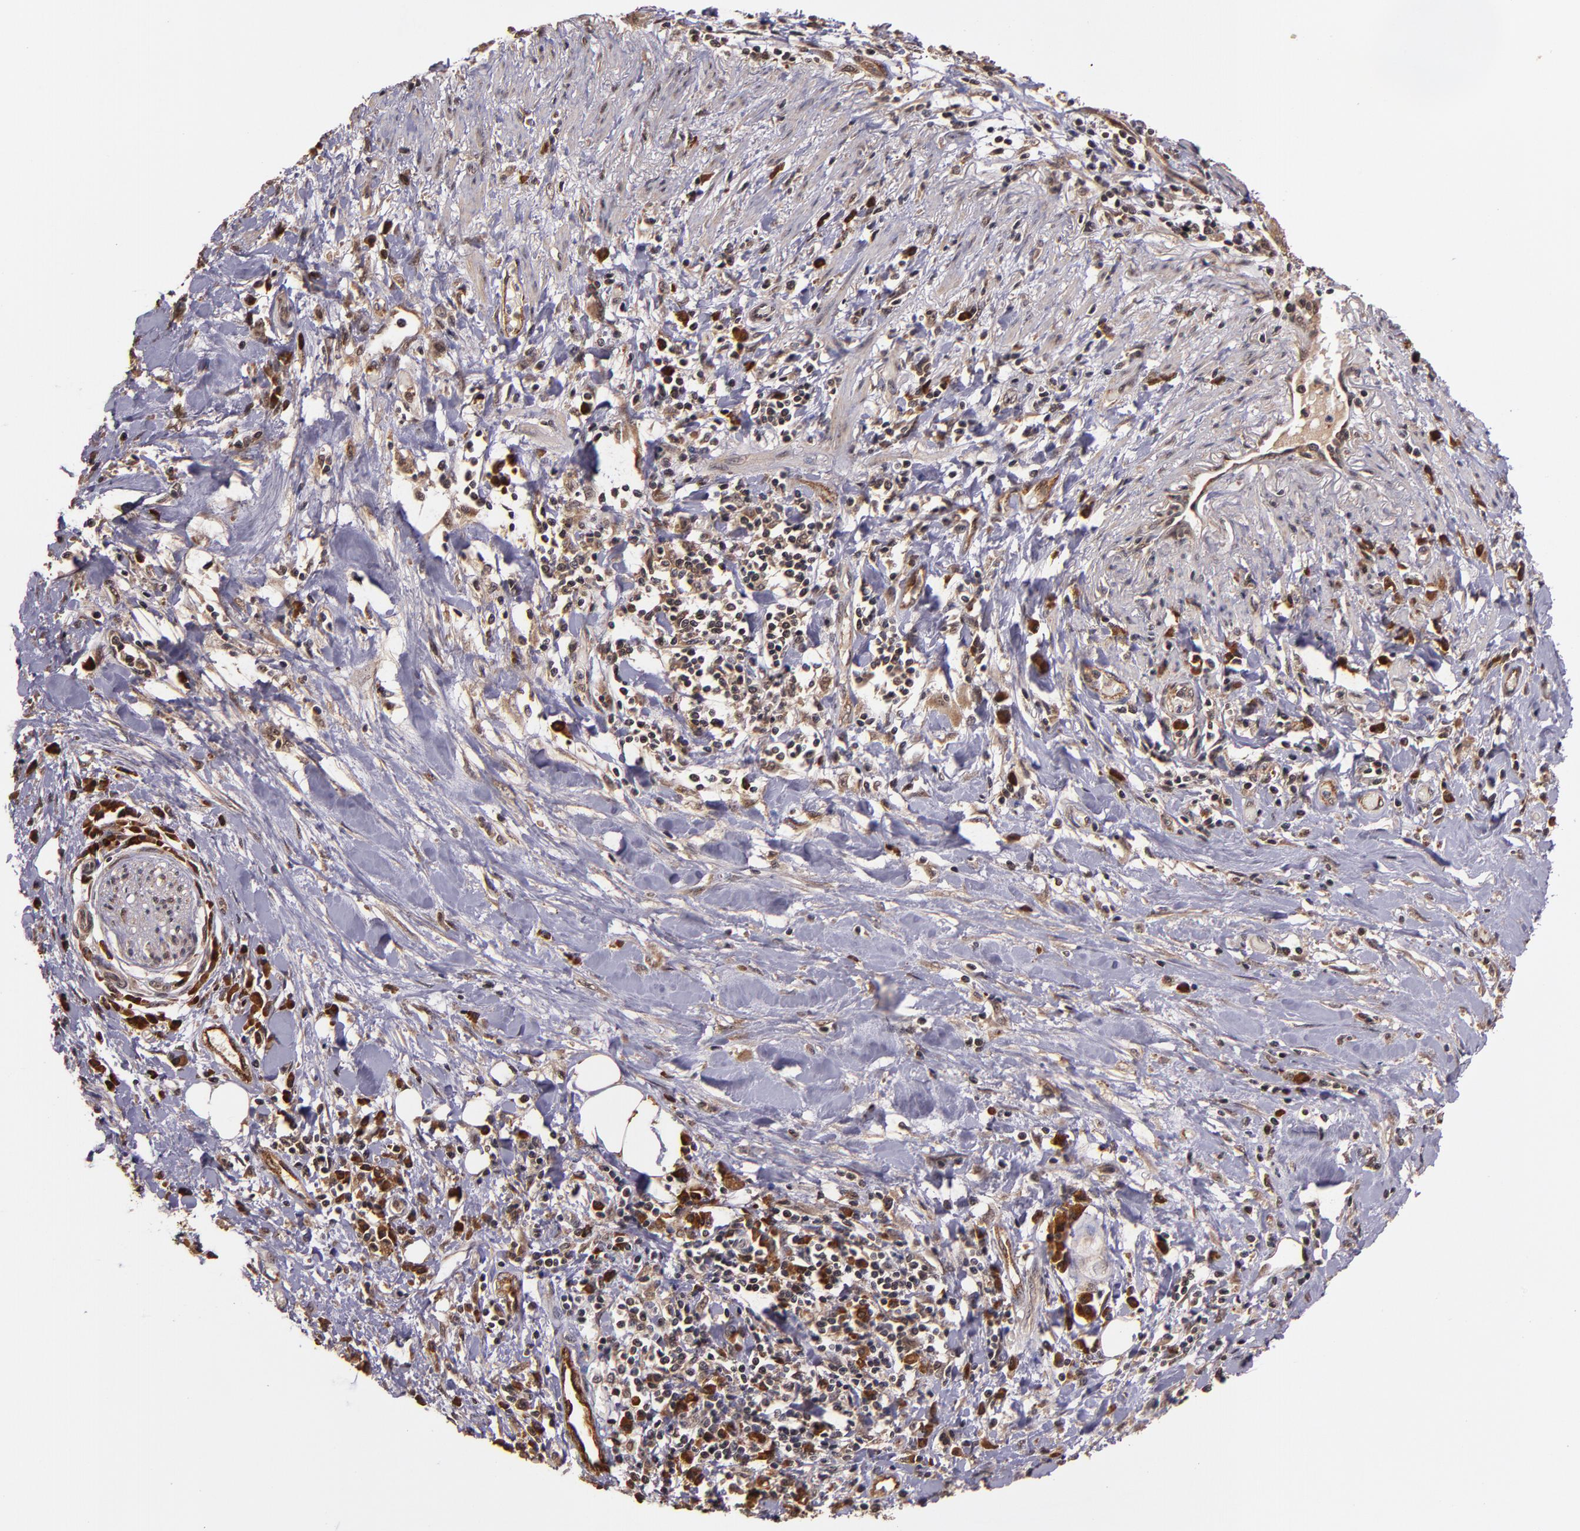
{"staining": {"intensity": "moderate", "quantity": ">75%", "location": "cytoplasmic/membranous"}, "tissue": "pancreatic cancer", "cell_type": "Tumor cells", "image_type": "cancer", "snomed": [{"axis": "morphology", "description": "Adenocarcinoma, NOS"}, {"axis": "topography", "description": "Pancreas"}], "caption": "Immunohistochemical staining of human pancreatic cancer (adenocarcinoma) exhibits medium levels of moderate cytoplasmic/membranous protein staining in approximately >75% of tumor cells.", "gene": "RIOK3", "patient": {"sex": "female", "age": 64}}